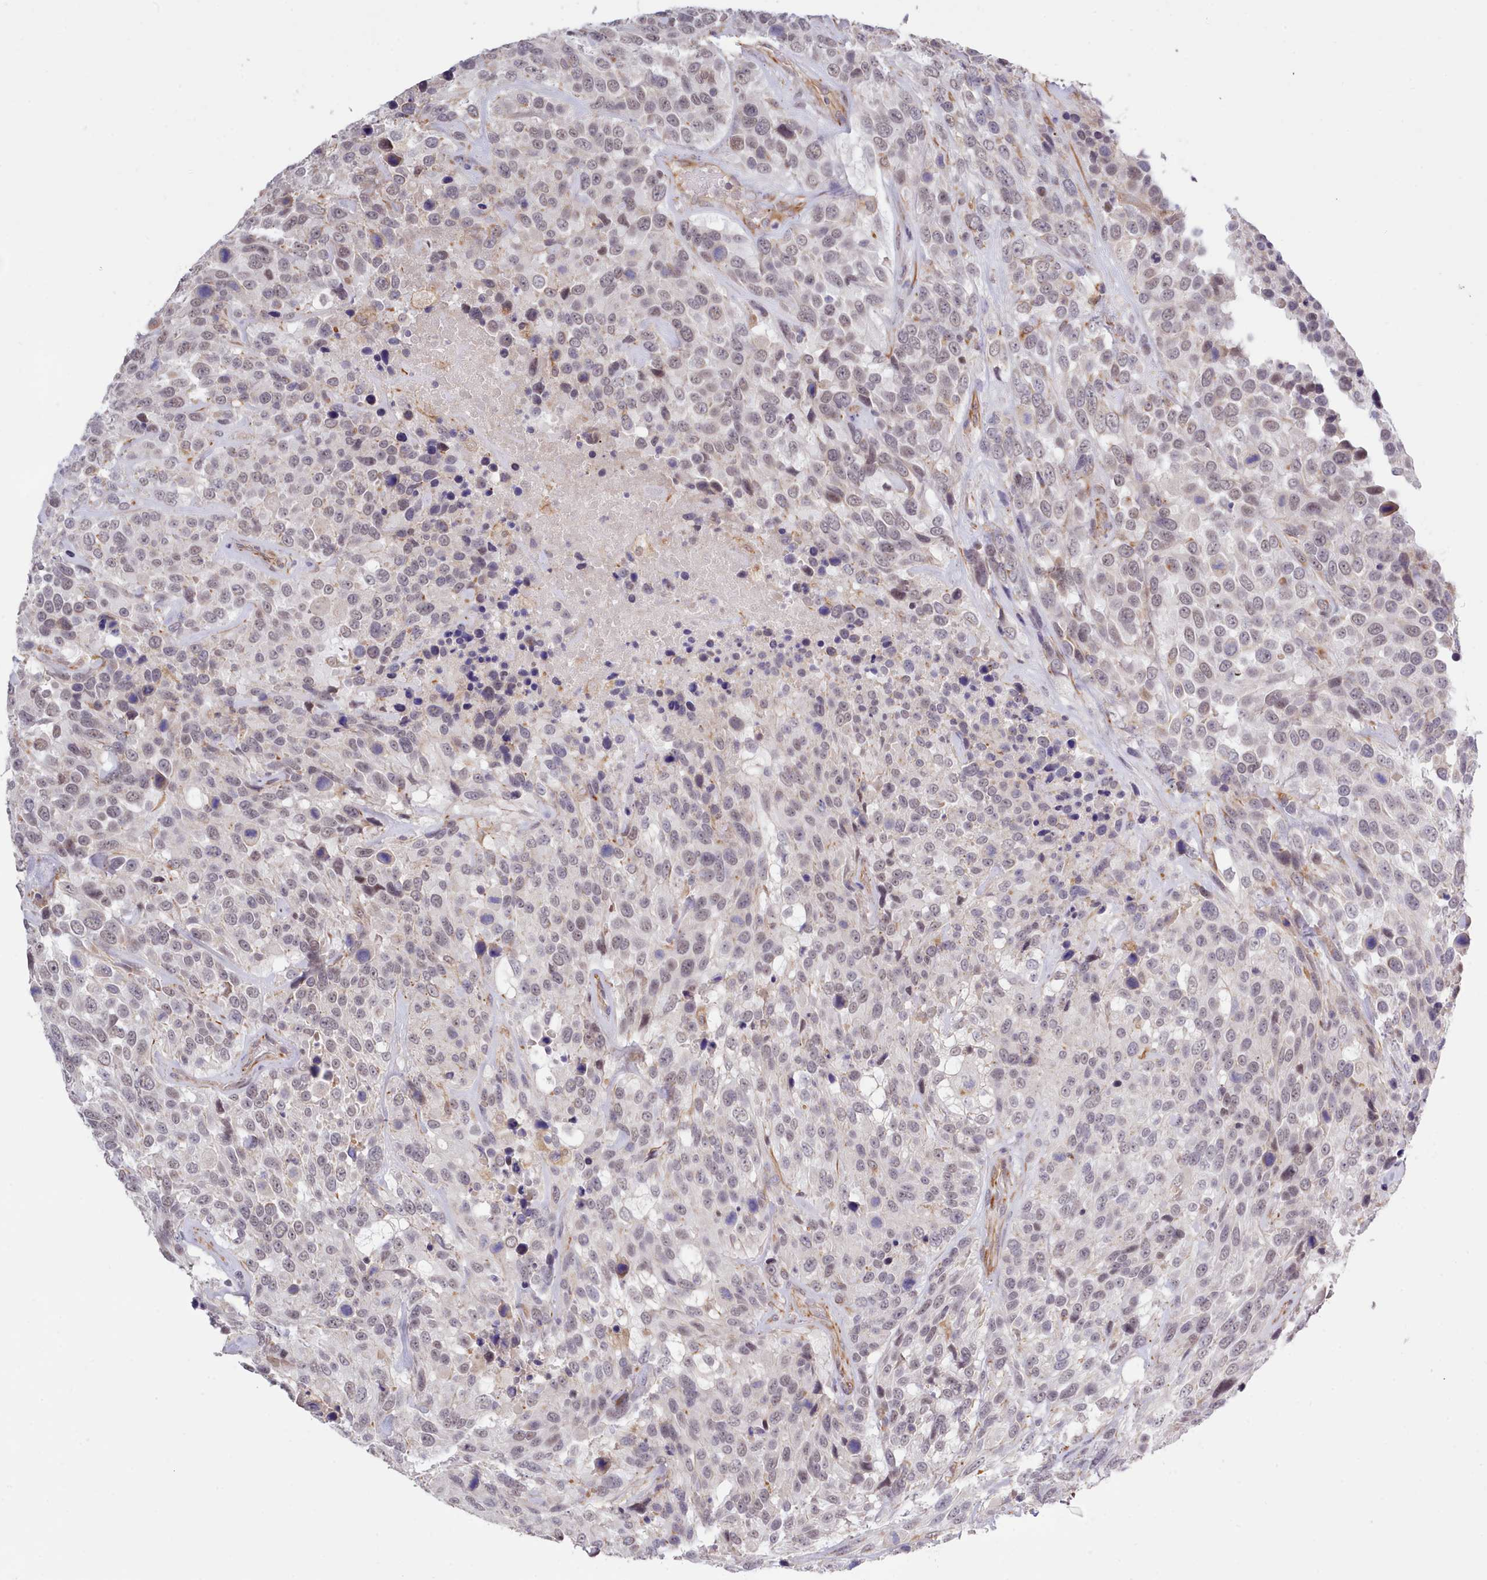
{"staining": {"intensity": "weak", "quantity": "25%-75%", "location": "nuclear"}, "tissue": "urothelial cancer", "cell_type": "Tumor cells", "image_type": "cancer", "snomed": [{"axis": "morphology", "description": "Urothelial carcinoma, High grade"}, {"axis": "topography", "description": "Urinary bladder"}], "caption": "Tumor cells reveal low levels of weak nuclear expression in about 25%-75% of cells in human high-grade urothelial carcinoma. (DAB = brown stain, brightfield microscopy at high magnification).", "gene": "ZC3H13", "patient": {"sex": "male", "age": 56}}